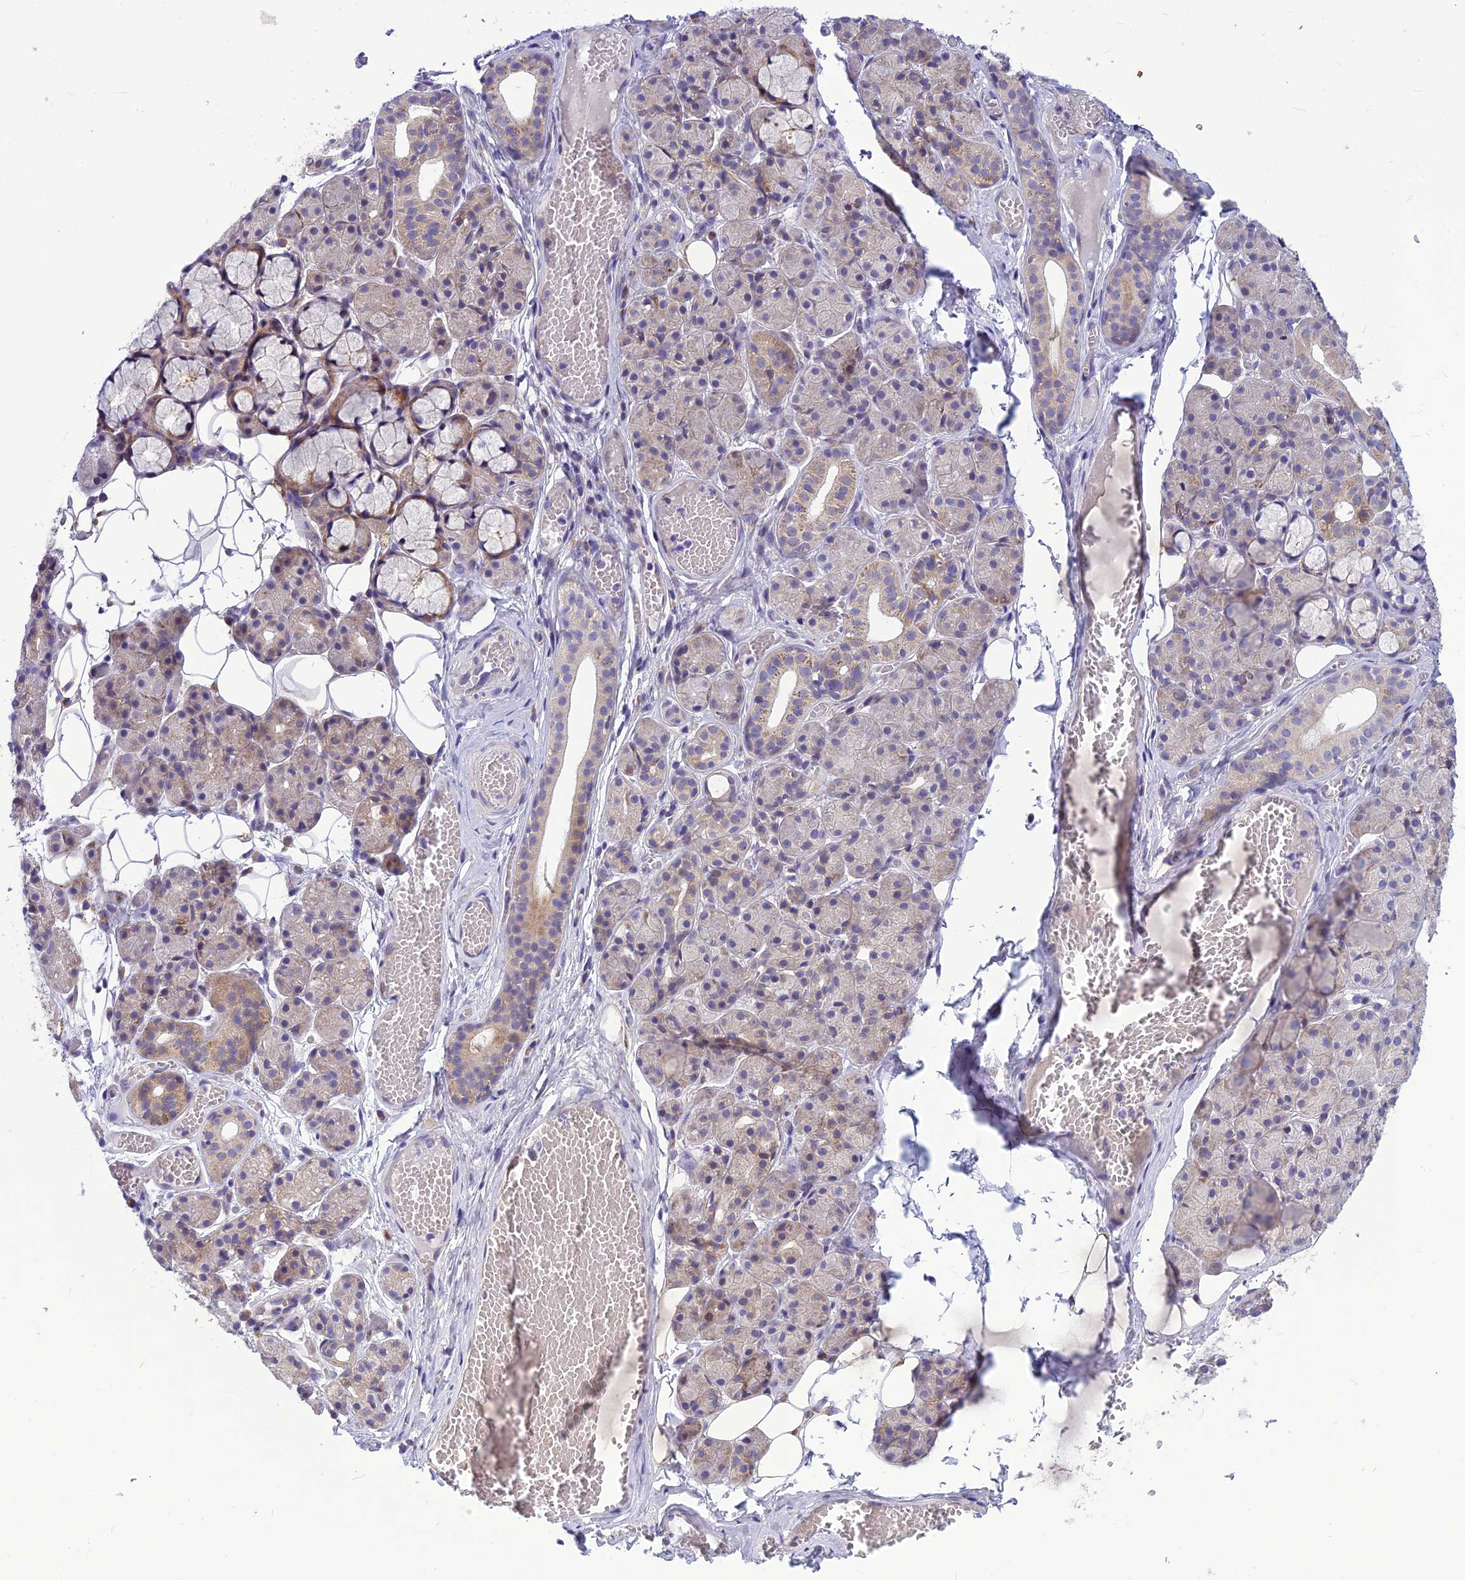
{"staining": {"intensity": "moderate", "quantity": "<25%", "location": "cytoplasmic/membranous"}, "tissue": "salivary gland", "cell_type": "Glandular cells", "image_type": "normal", "snomed": [{"axis": "morphology", "description": "Normal tissue, NOS"}, {"axis": "topography", "description": "Salivary gland"}], "caption": "Salivary gland stained with immunohistochemistry exhibits moderate cytoplasmic/membranous expression in approximately <25% of glandular cells.", "gene": "PSMF1", "patient": {"sex": "male", "age": 63}}